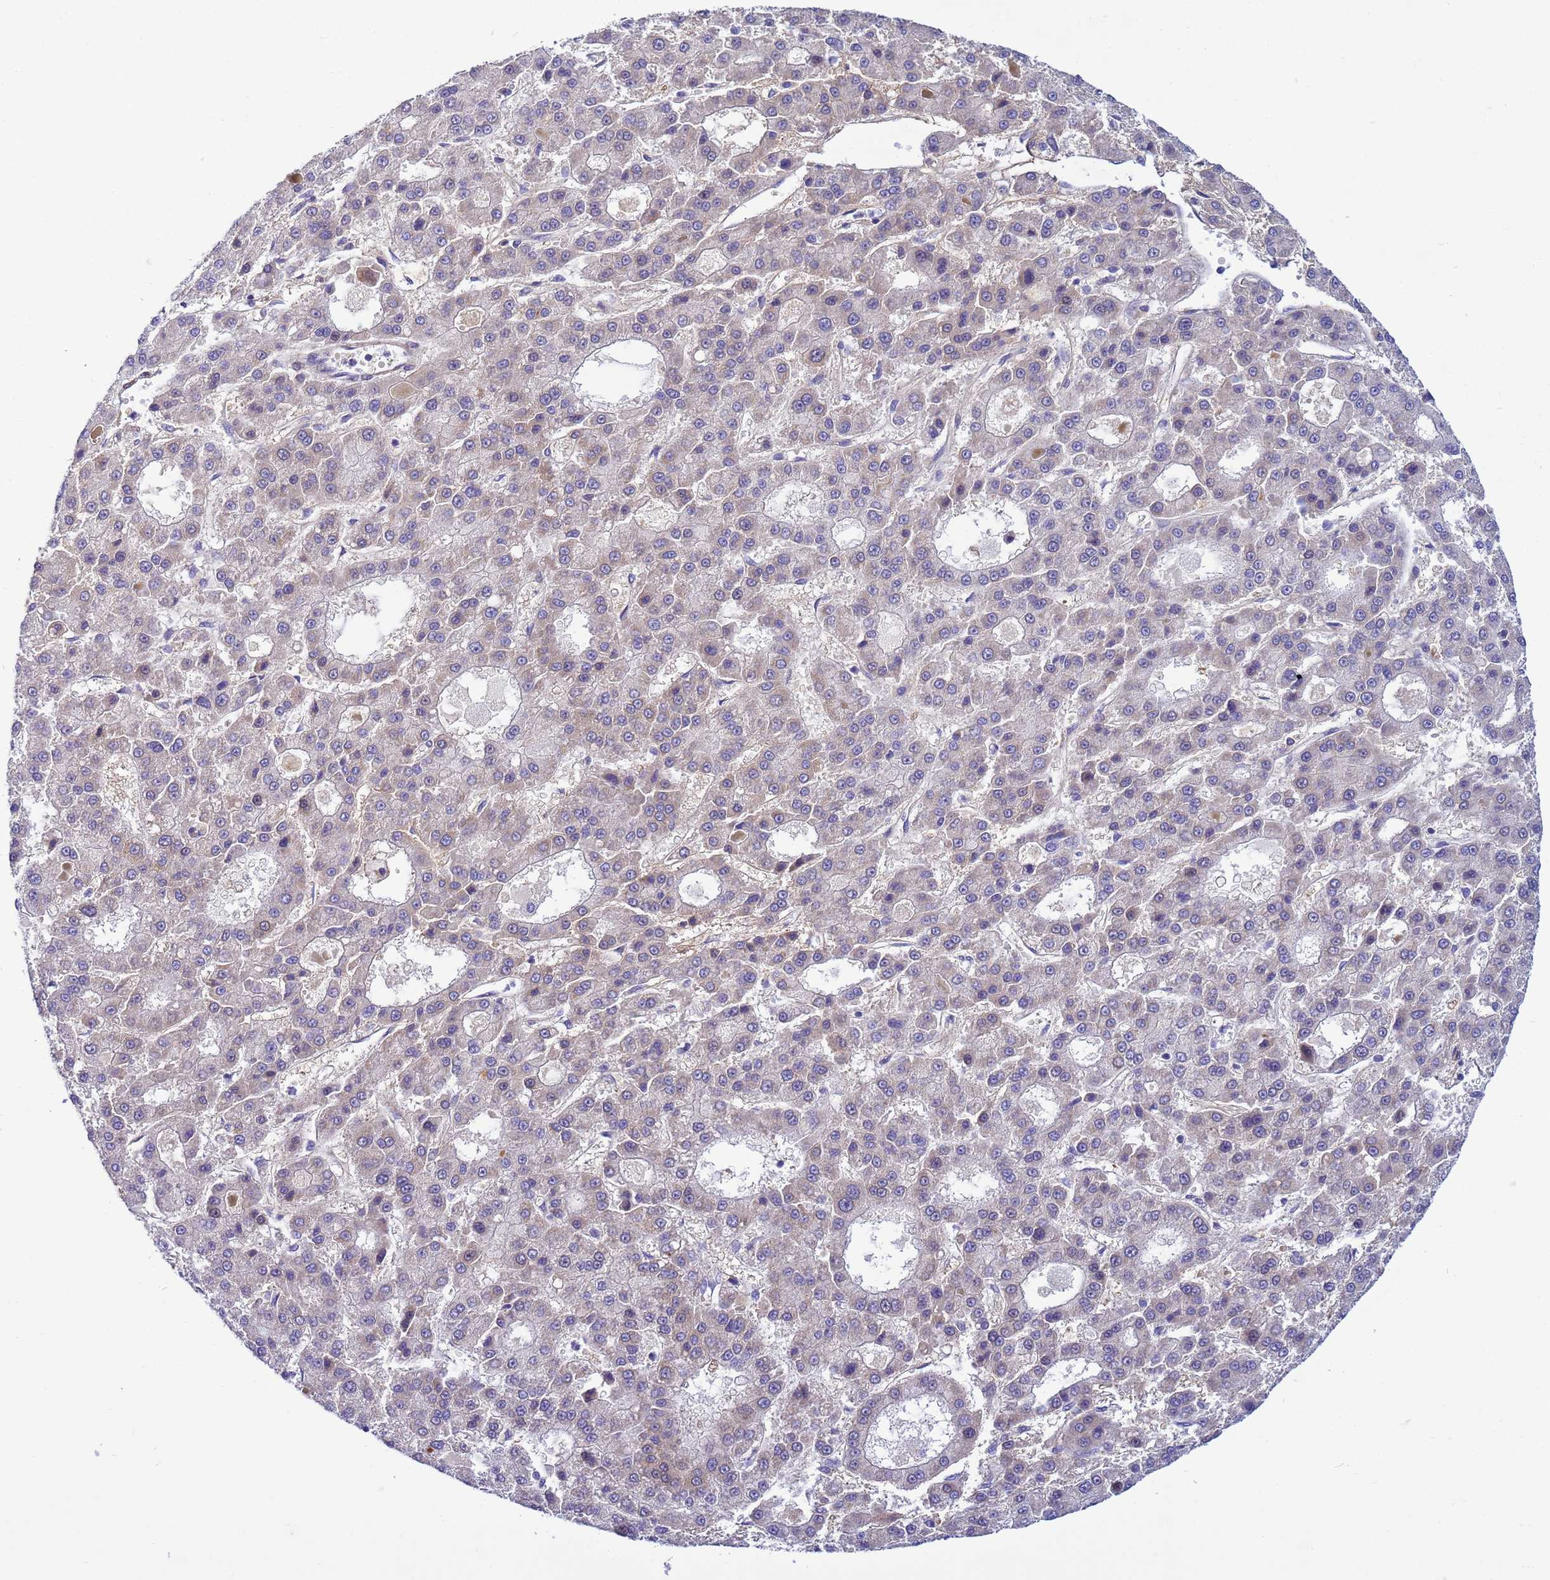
{"staining": {"intensity": "weak", "quantity": "<25%", "location": "cytoplasmic/membranous"}, "tissue": "liver cancer", "cell_type": "Tumor cells", "image_type": "cancer", "snomed": [{"axis": "morphology", "description": "Carcinoma, Hepatocellular, NOS"}, {"axis": "topography", "description": "Liver"}], "caption": "High magnification brightfield microscopy of hepatocellular carcinoma (liver) stained with DAB (brown) and counterstained with hematoxylin (blue): tumor cells show no significant staining.", "gene": "P2RX7", "patient": {"sex": "male", "age": 70}}